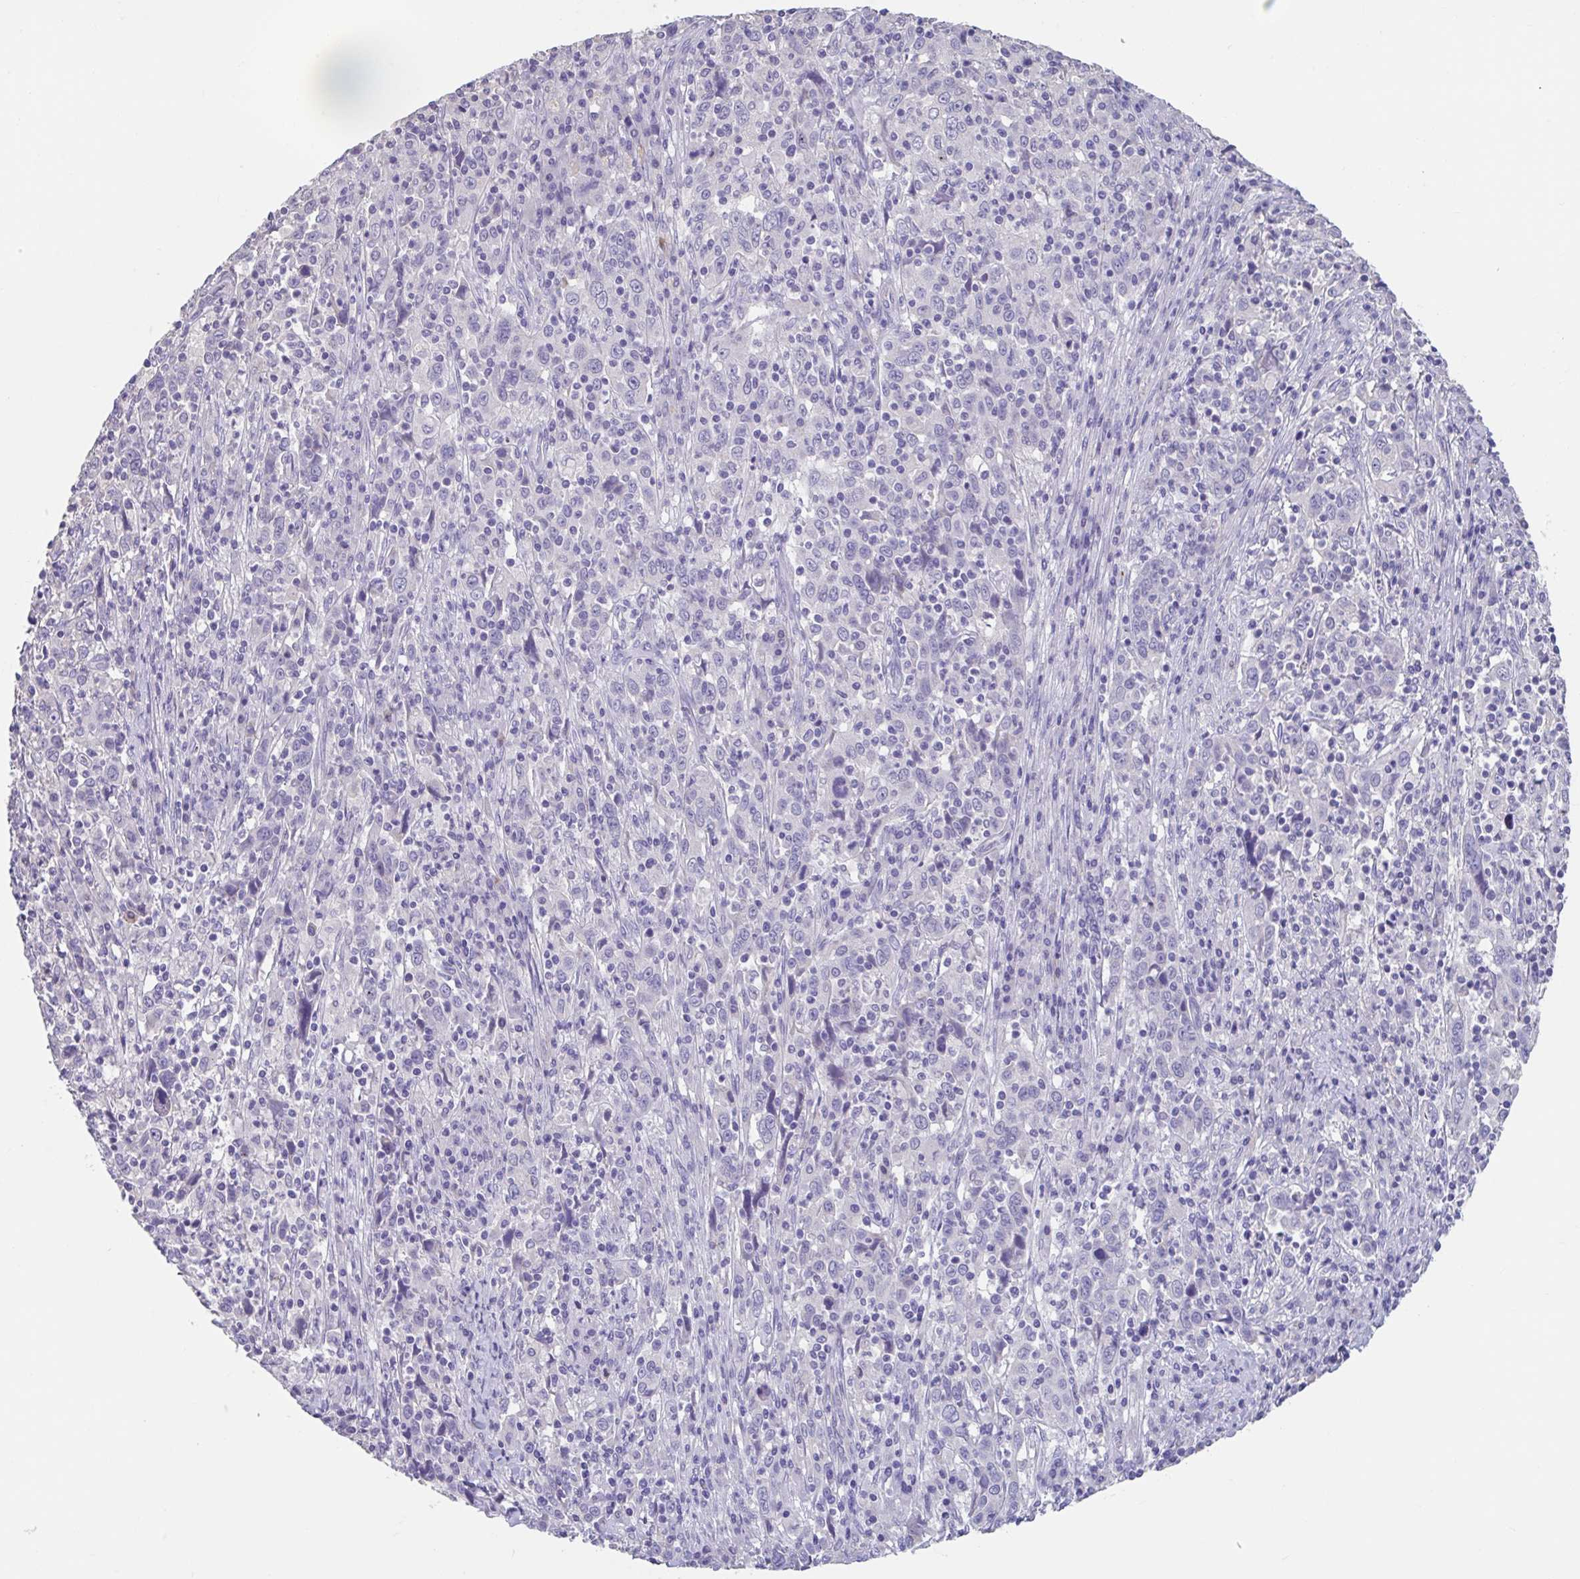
{"staining": {"intensity": "negative", "quantity": "none", "location": "none"}, "tissue": "cervical cancer", "cell_type": "Tumor cells", "image_type": "cancer", "snomed": [{"axis": "morphology", "description": "Squamous cell carcinoma, NOS"}, {"axis": "topography", "description": "Cervix"}], "caption": "DAB (3,3'-diaminobenzidine) immunohistochemical staining of cervical cancer shows no significant staining in tumor cells.", "gene": "GPR162", "patient": {"sex": "female", "age": 46}}